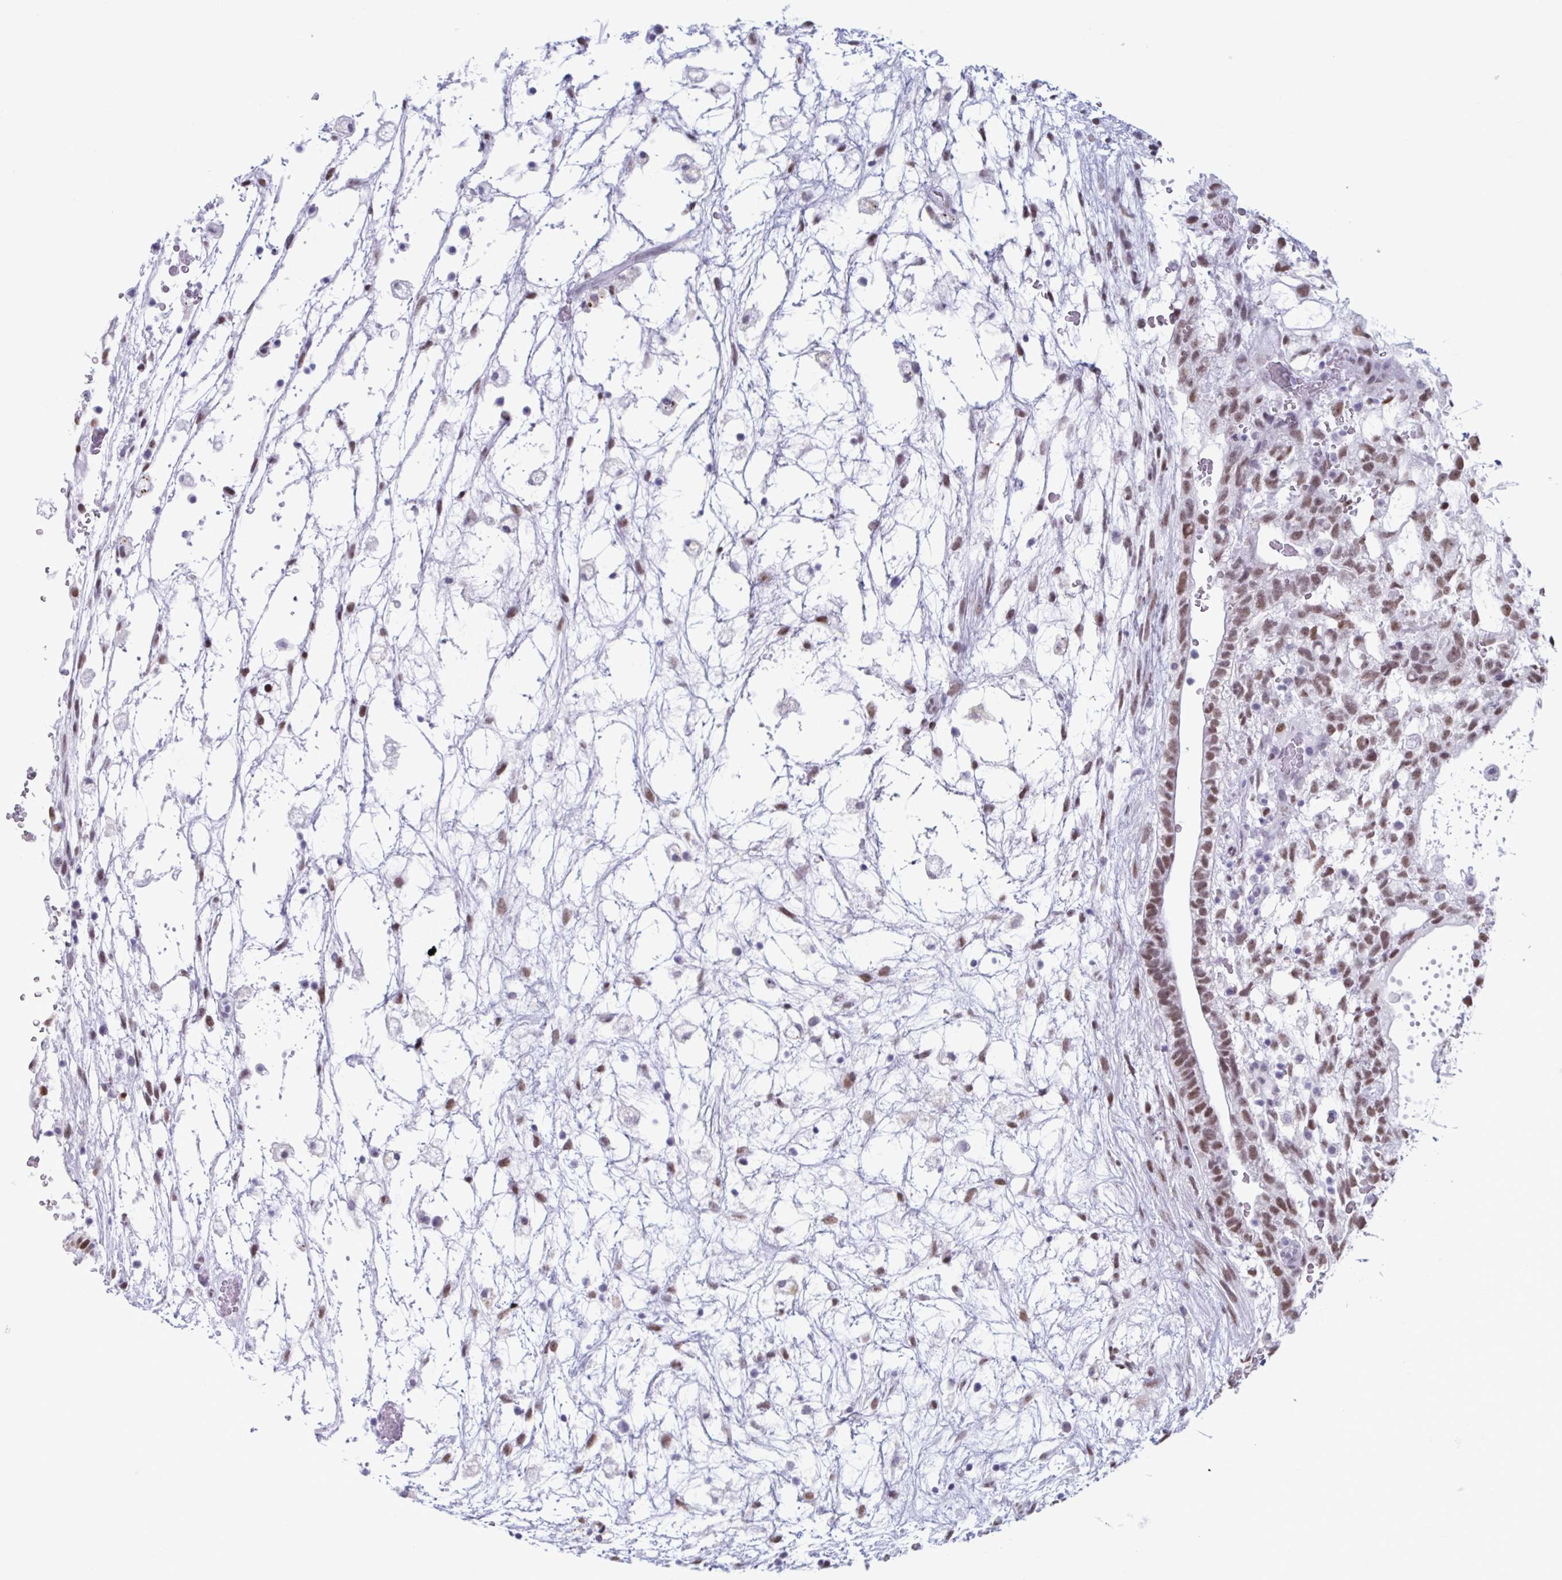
{"staining": {"intensity": "moderate", "quantity": ">75%", "location": "nuclear"}, "tissue": "testis cancer", "cell_type": "Tumor cells", "image_type": "cancer", "snomed": [{"axis": "morphology", "description": "Normal tissue, NOS"}, {"axis": "morphology", "description": "Carcinoma, Embryonal, NOS"}, {"axis": "topography", "description": "Testis"}], "caption": "DAB immunohistochemical staining of human testis cancer (embryonal carcinoma) demonstrates moderate nuclear protein expression in about >75% of tumor cells.", "gene": "MSMB", "patient": {"sex": "male", "age": 32}}